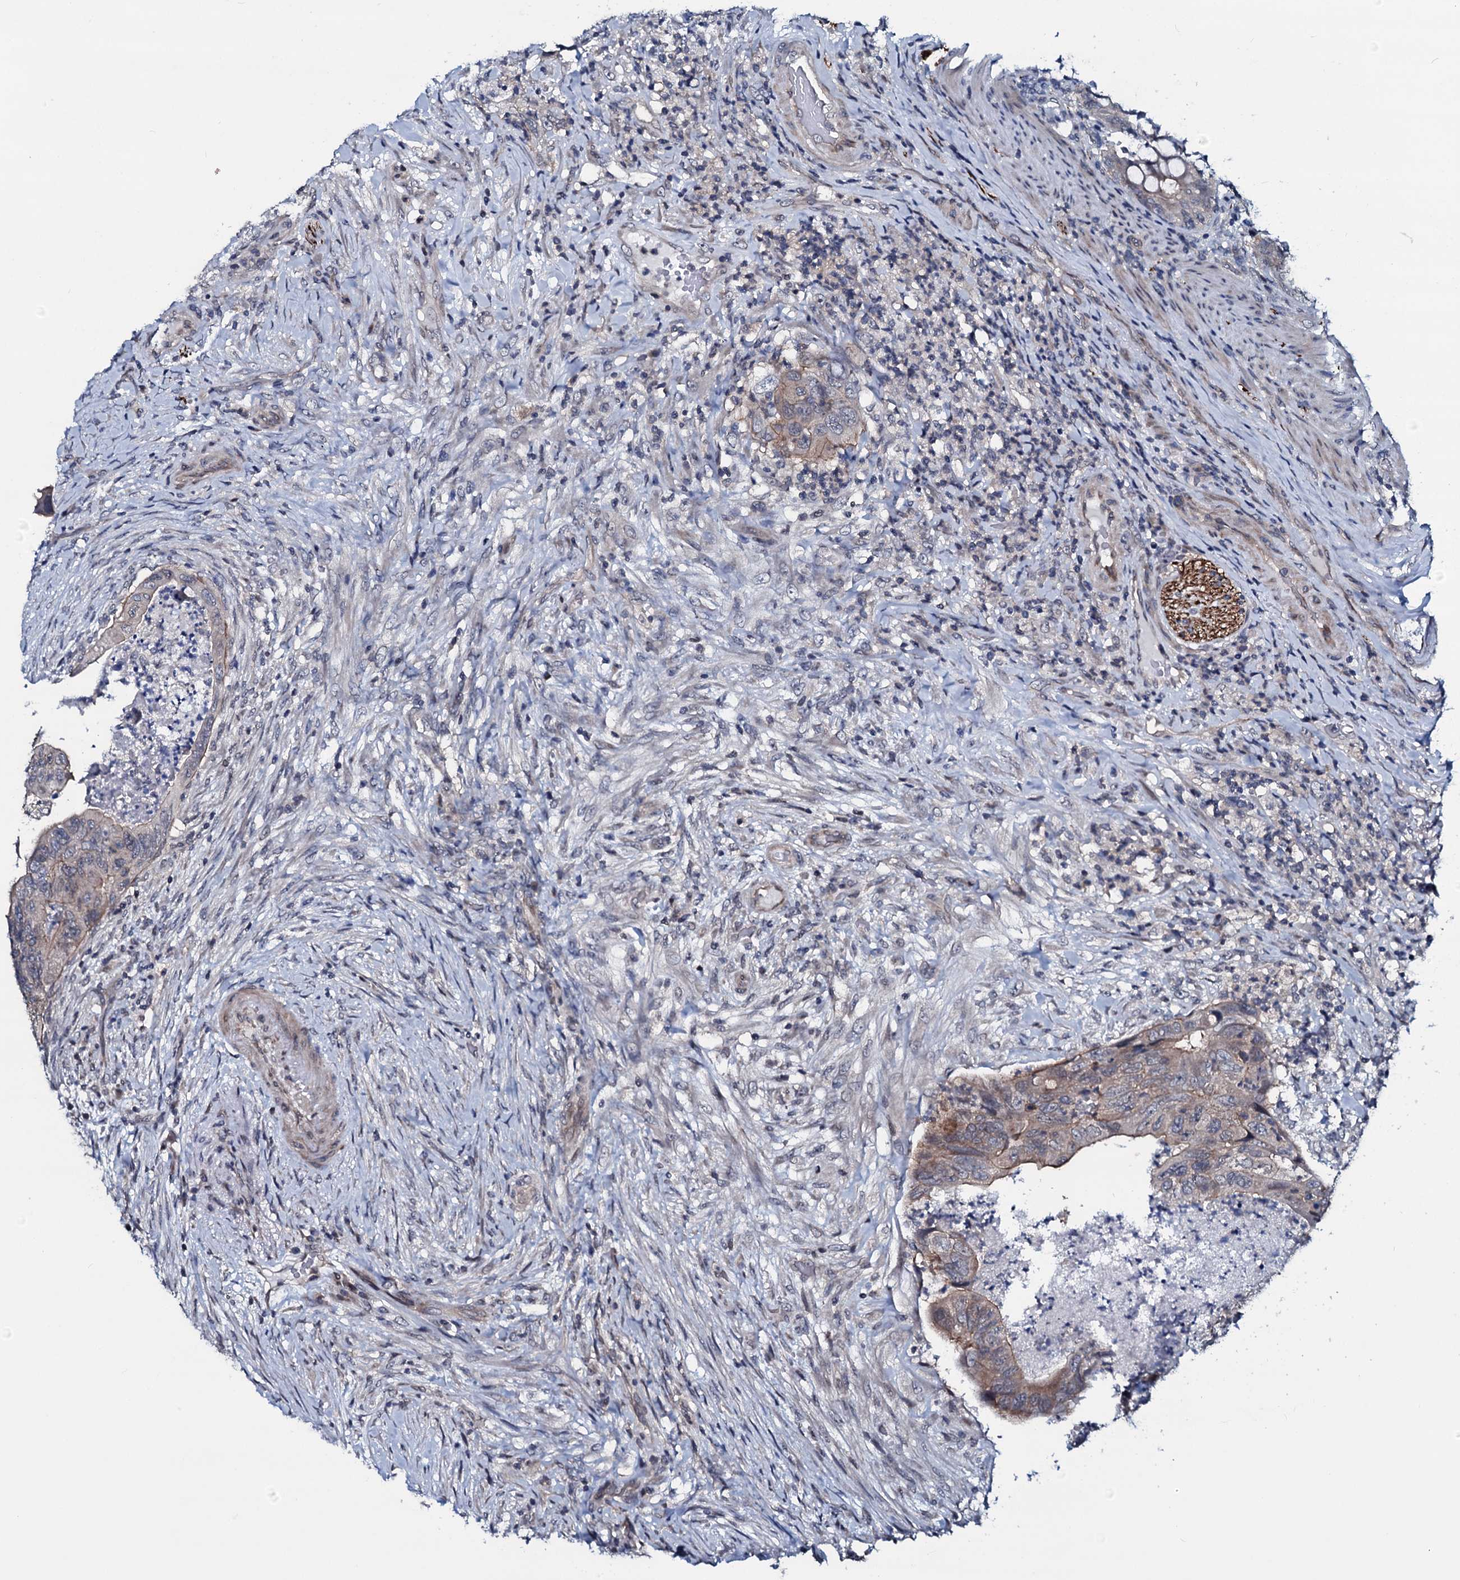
{"staining": {"intensity": "moderate", "quantity": "<25%", "location": "cytoplasmic/membranous"}, "tissue": "colorectal cancer", "cell_type": "Tumor cells", "image_type": "cancer", "snomed": [{"axis": "morphology", "description": "Adenocarcinoma, NOS"}, {"axis": "topography", "description": "Rectum"}], "caption": "Moderate cytoplasmic/membranous staining for a protein is present in approximately <25% of tumor cells of adenocarcinoma (colorectal) using immunohistochemistry.", "gene": "OGFOD2", "patient": {"sex": "male", "age": 63}}